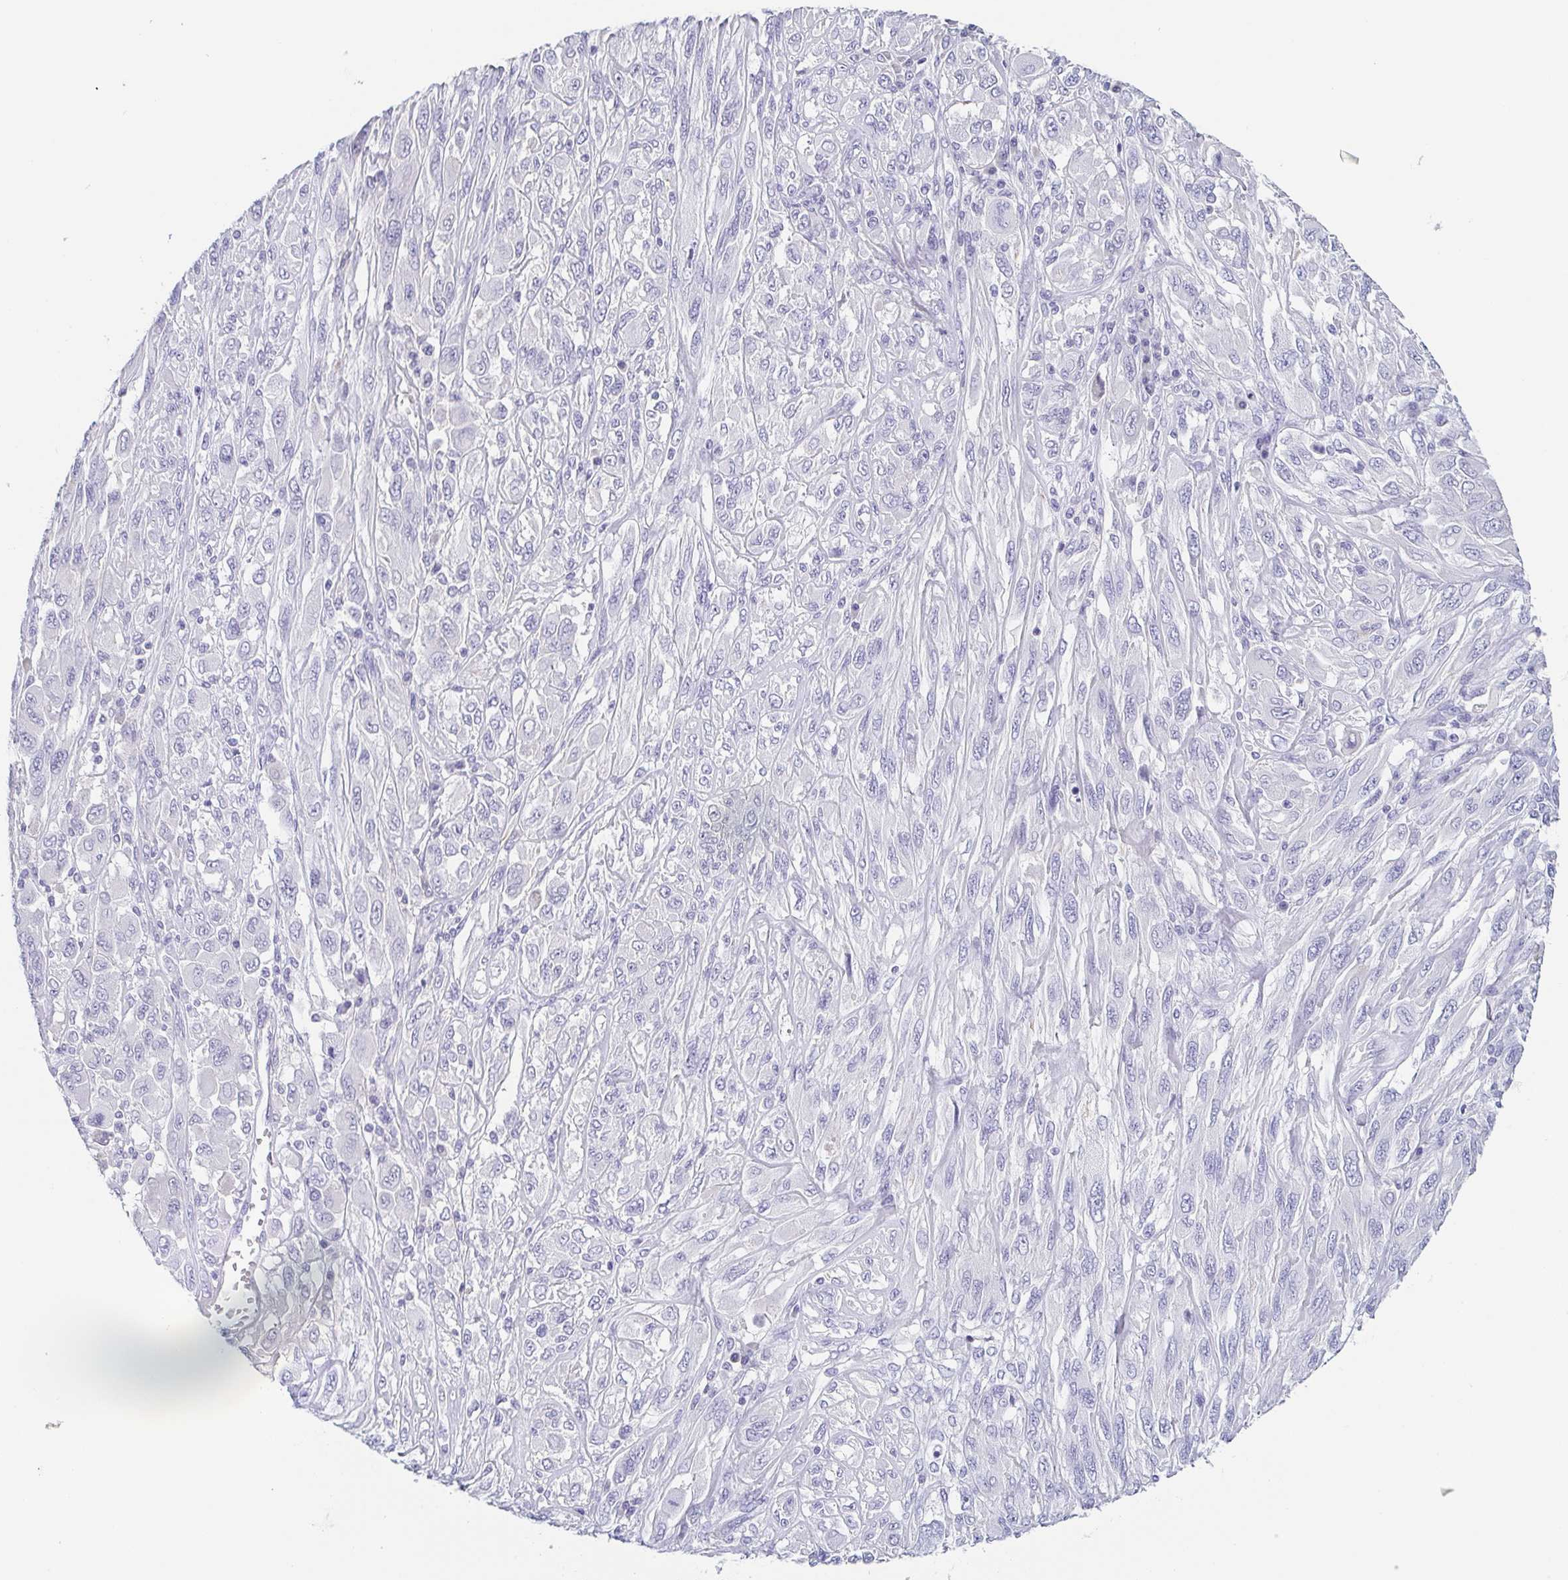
{"staining": {"intensity": "negative", "quantity": "none", "location": "none"}, "tissue": "melanoma", "cell_type": "Tumor cells", "image_type": "cancer", "snomed": [{"axis": "morphology", "description": "Malignant melanoma, NOS"}, {"axis": "topography", "description": "Skin"}], "caption": "The histopathology image exhibits no staining of tumor cells in malignant melanoma.", "gene": "ITLN1", "patient": {"sex": "female", "age": 91}}